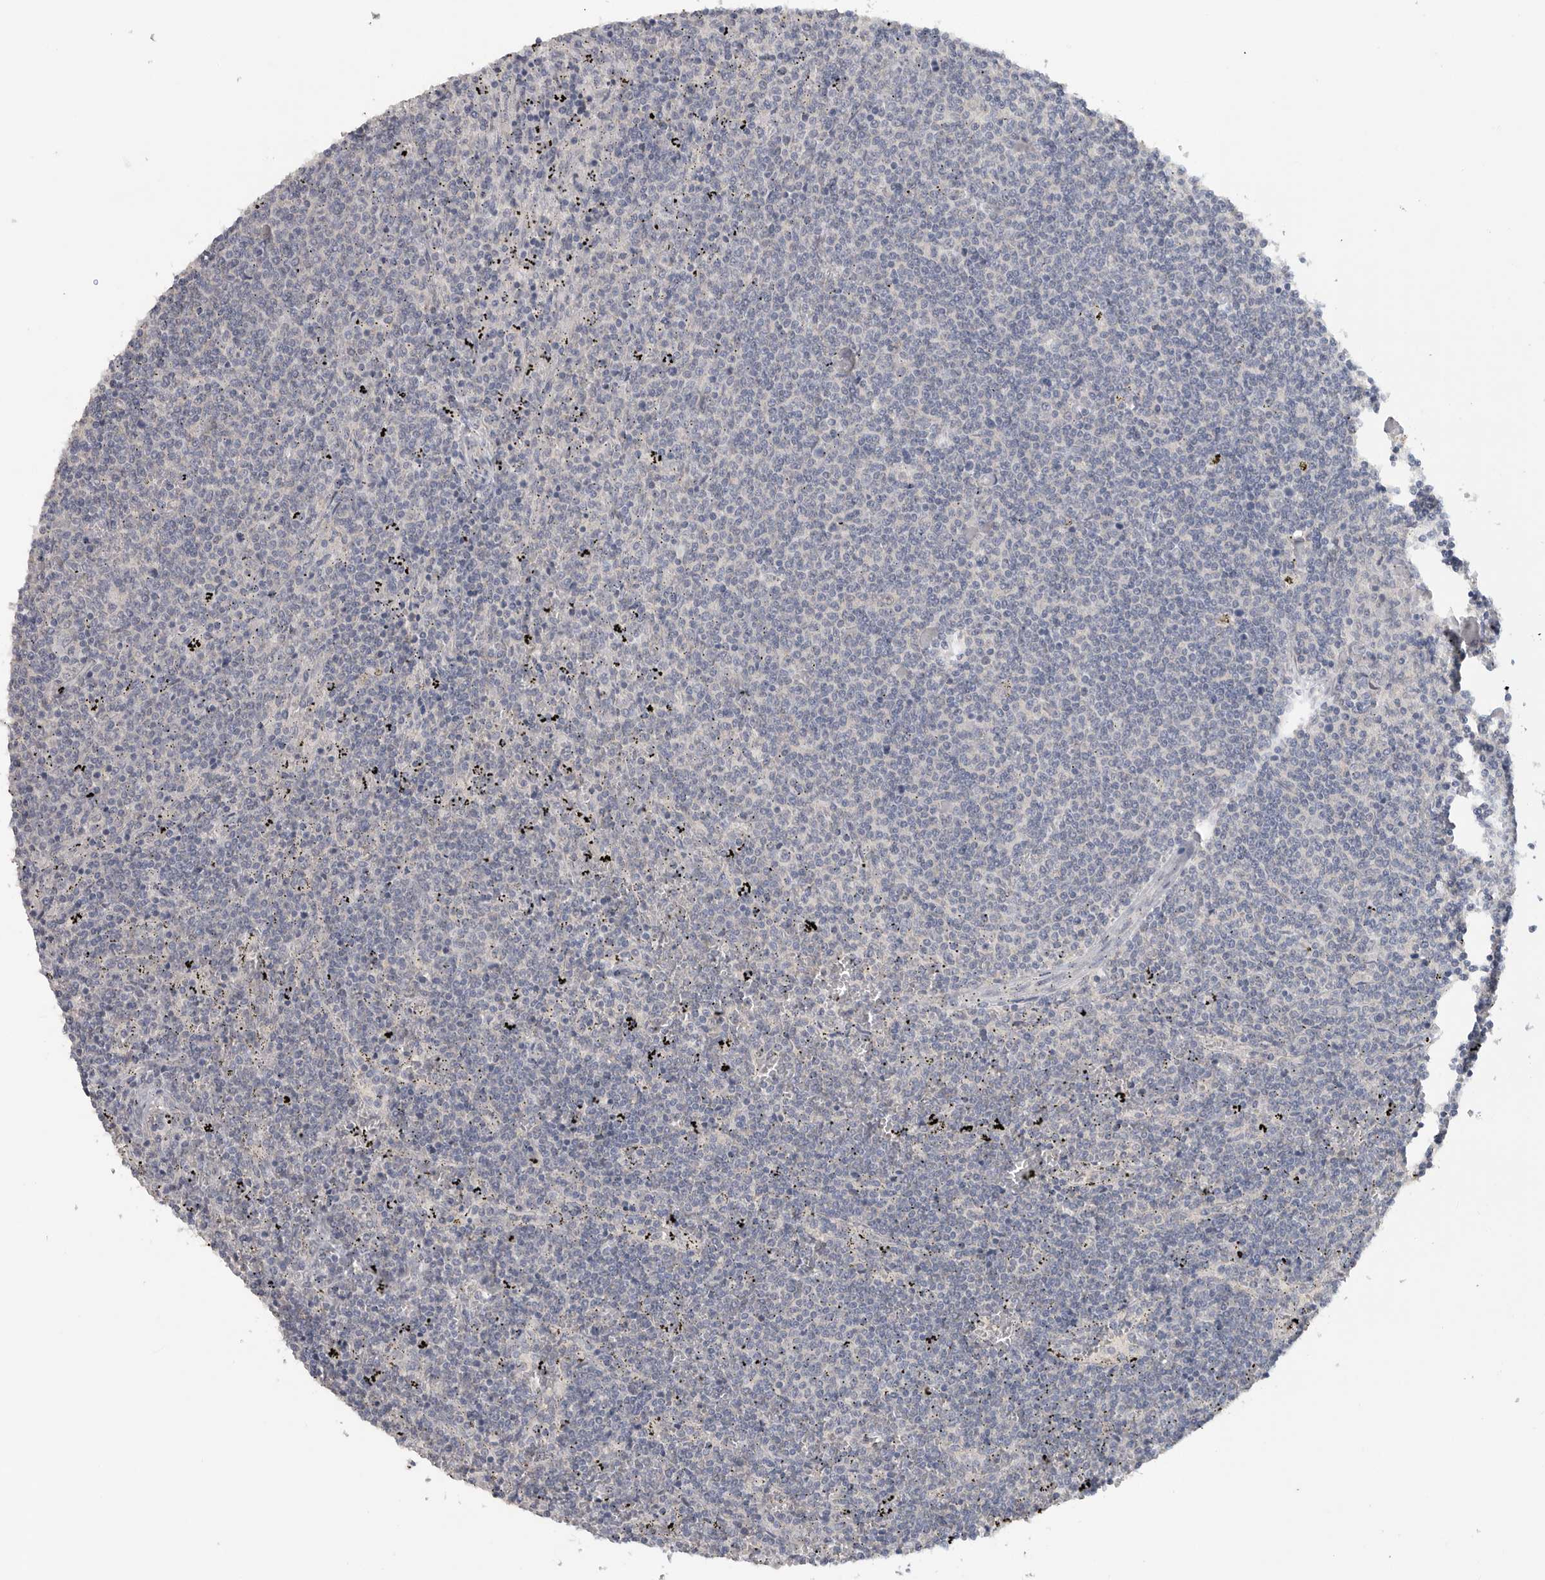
{"staining": {"intensity": "negative", "quantity": "none", "location": "none"}, "tissue": "lymphoma", "cell_type": "Tumor cells", "image_type": "cancer", "snomed": [{"axis": "morphology", "description": "Malignant lymphoma, non-Hodgkin's type, Low grade"}, {"axis": "topography", "description": "Spleen"}], "caption": "Tumor cells are negative for brown protein staining in malignant lymphoma, non-Hodgkin's type (low-grade).", "gene": "REG4", "patient": {"sex": "female", "age": 50}}